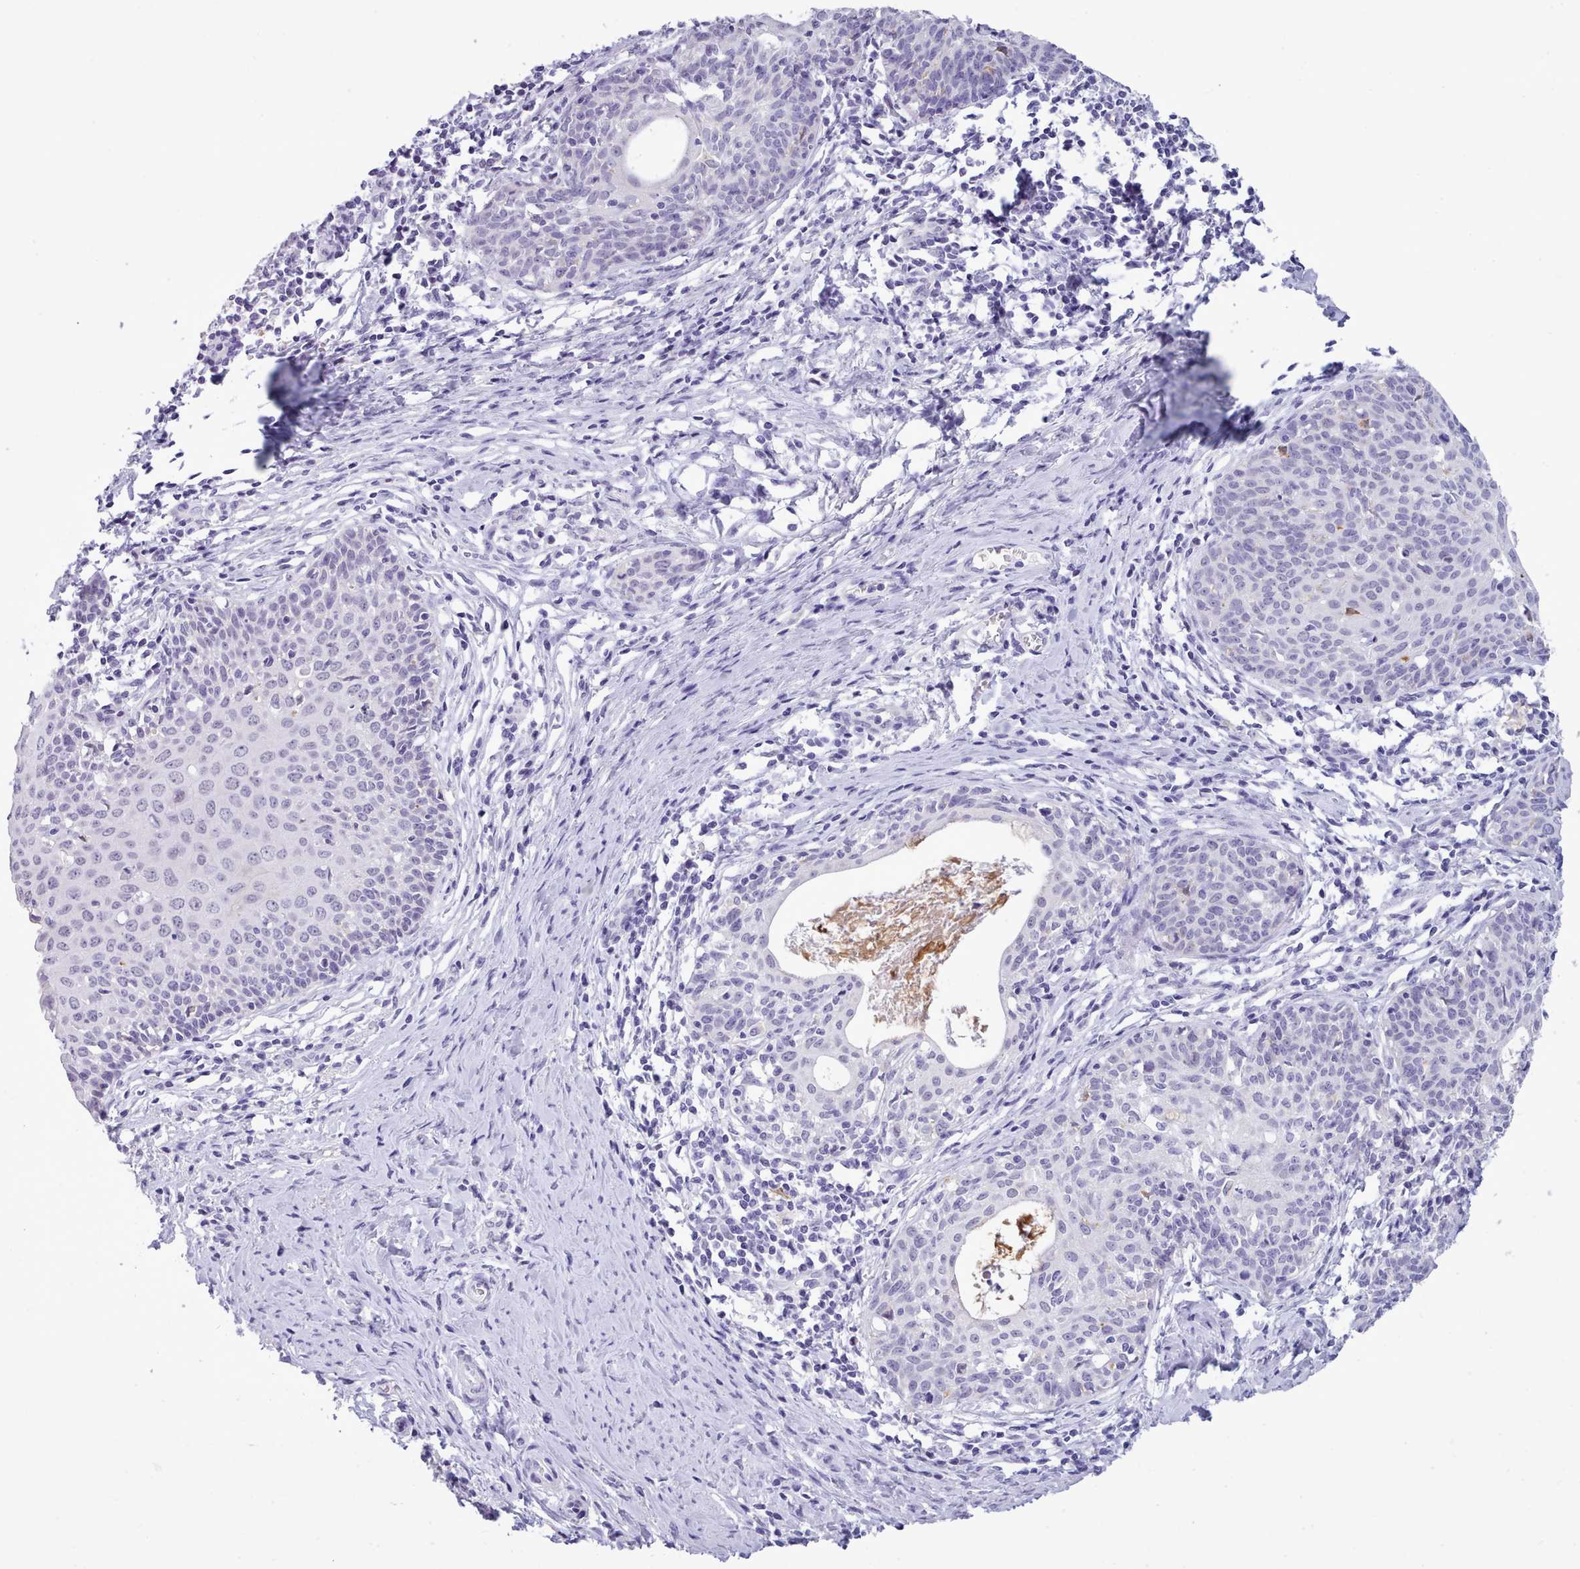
{"staining": {"intensity": "negative", "quantity": "none", "location": "none"}, "tissue": "cervical cancer", "cell_type": "Tumor cells", "image_type": "cancer", "snomed": [{"axis": "morphology", "description": "Squamous cell carcinoma, NOS"}, {"axis": "topography", "description": "Cervix"}], "caption": "A high-resolution image shows immunohistochemistry staining of squamous cell carcinoma (cervical), which shows no significant staining in tumor cells. (DAB (3,3'-diaminobenzidine) IHC with hematoxylin counter stain).", "gene": "FBXO48", "patient": {"sex": "female", "age": 52}}